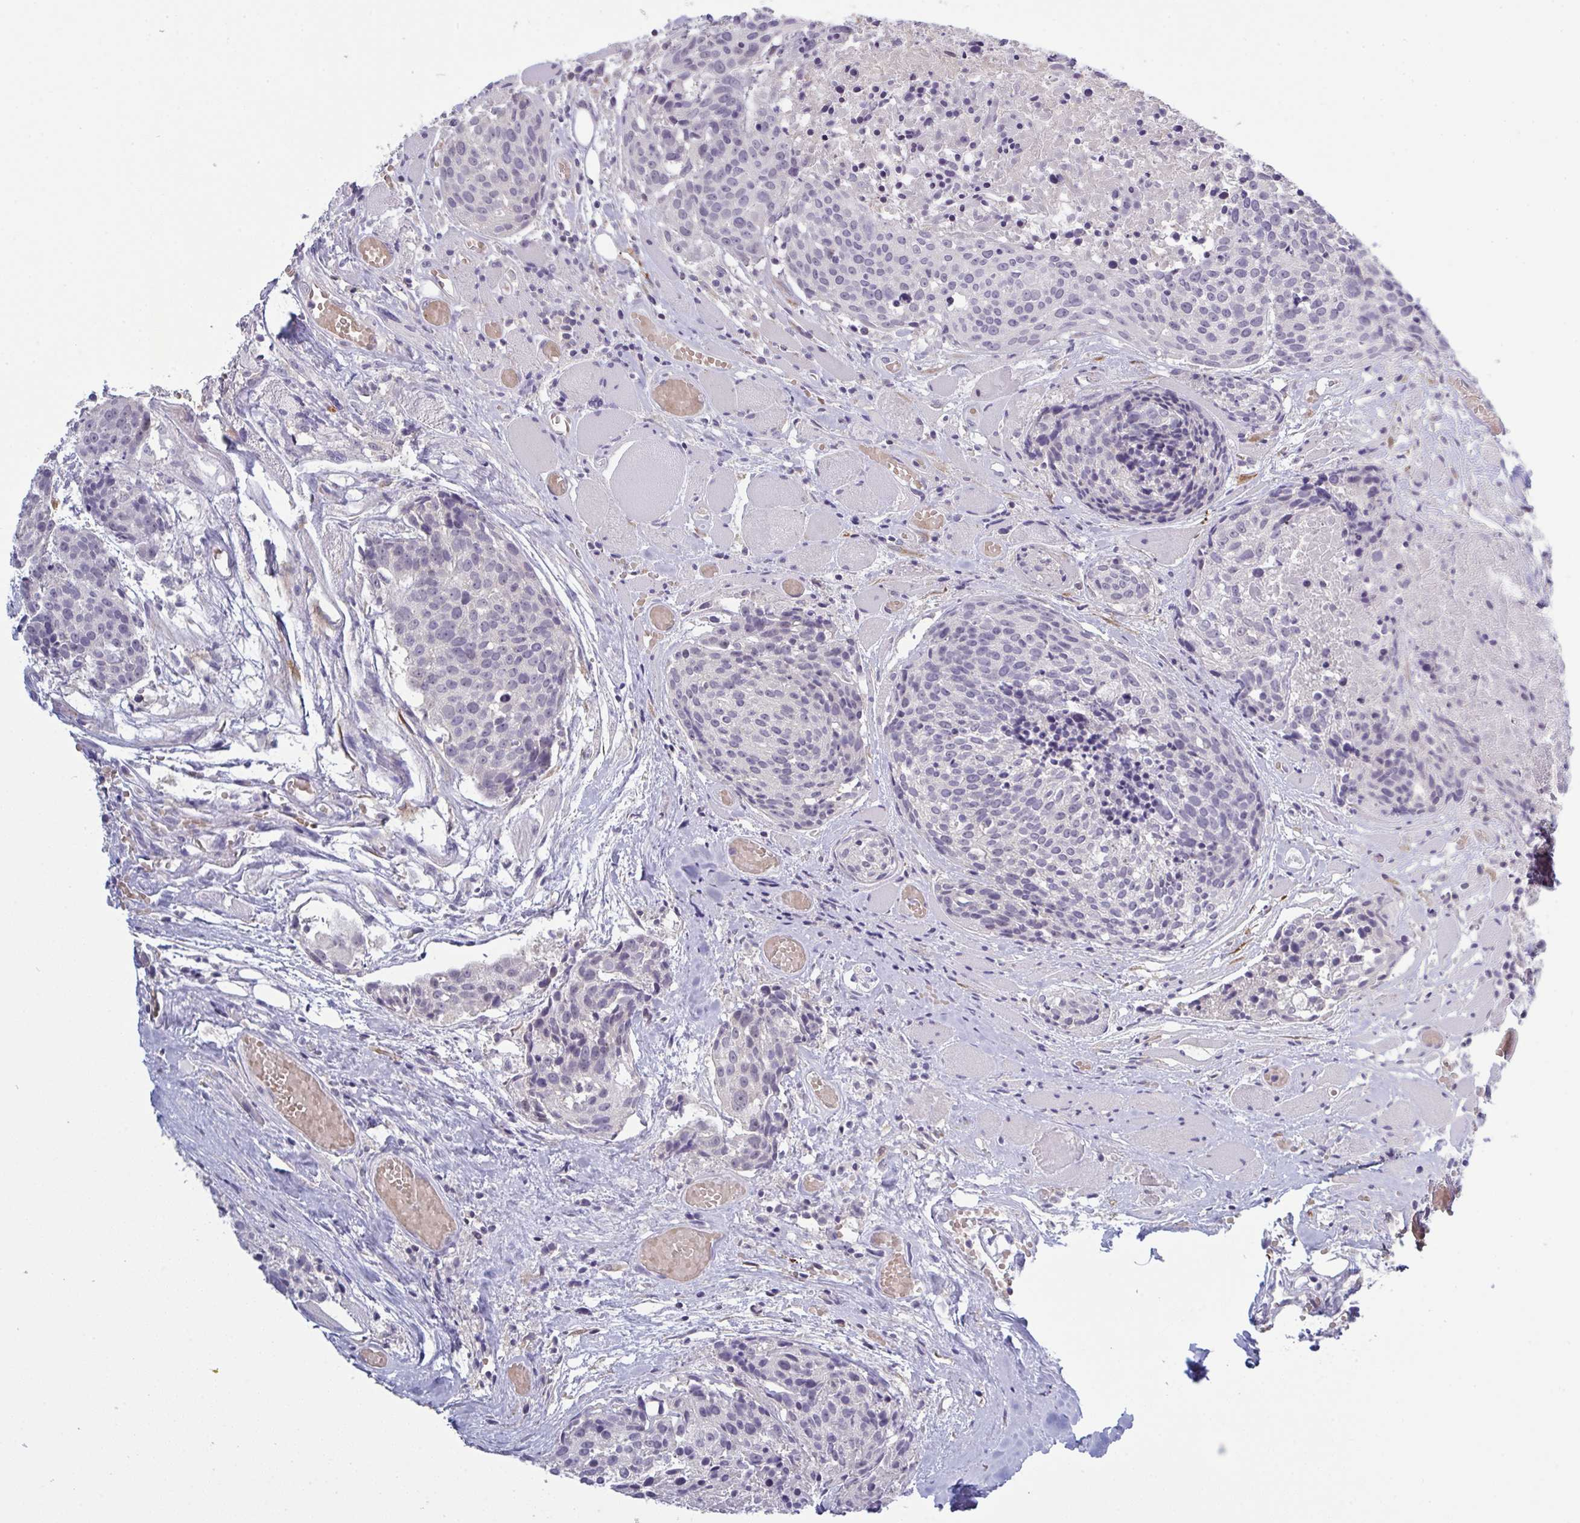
{"staining": {"intensity": "negative", "quantity": "none", "location": "none"}, "tissue": "head and neck cancer", "cell_type": "Tumor cells", "image_type": "cancer", "snomed": [{"axis": "morphology", "description": "Squamous cell carcinoma, NOS"}, {"axis": "topography", "description": "Oral tissue"}, {"axis": "topography", "description": "Head-Neck"}], "caption": "Immunohistochemistry of human head and neck squamous cell carcinoma displays no staining in tumor cells. (Immunohistochemistry (ihc), brightfield microscopy, high magnification).", "gene": "ZNF784", "patient": {"sex": "male", "age": 64}}